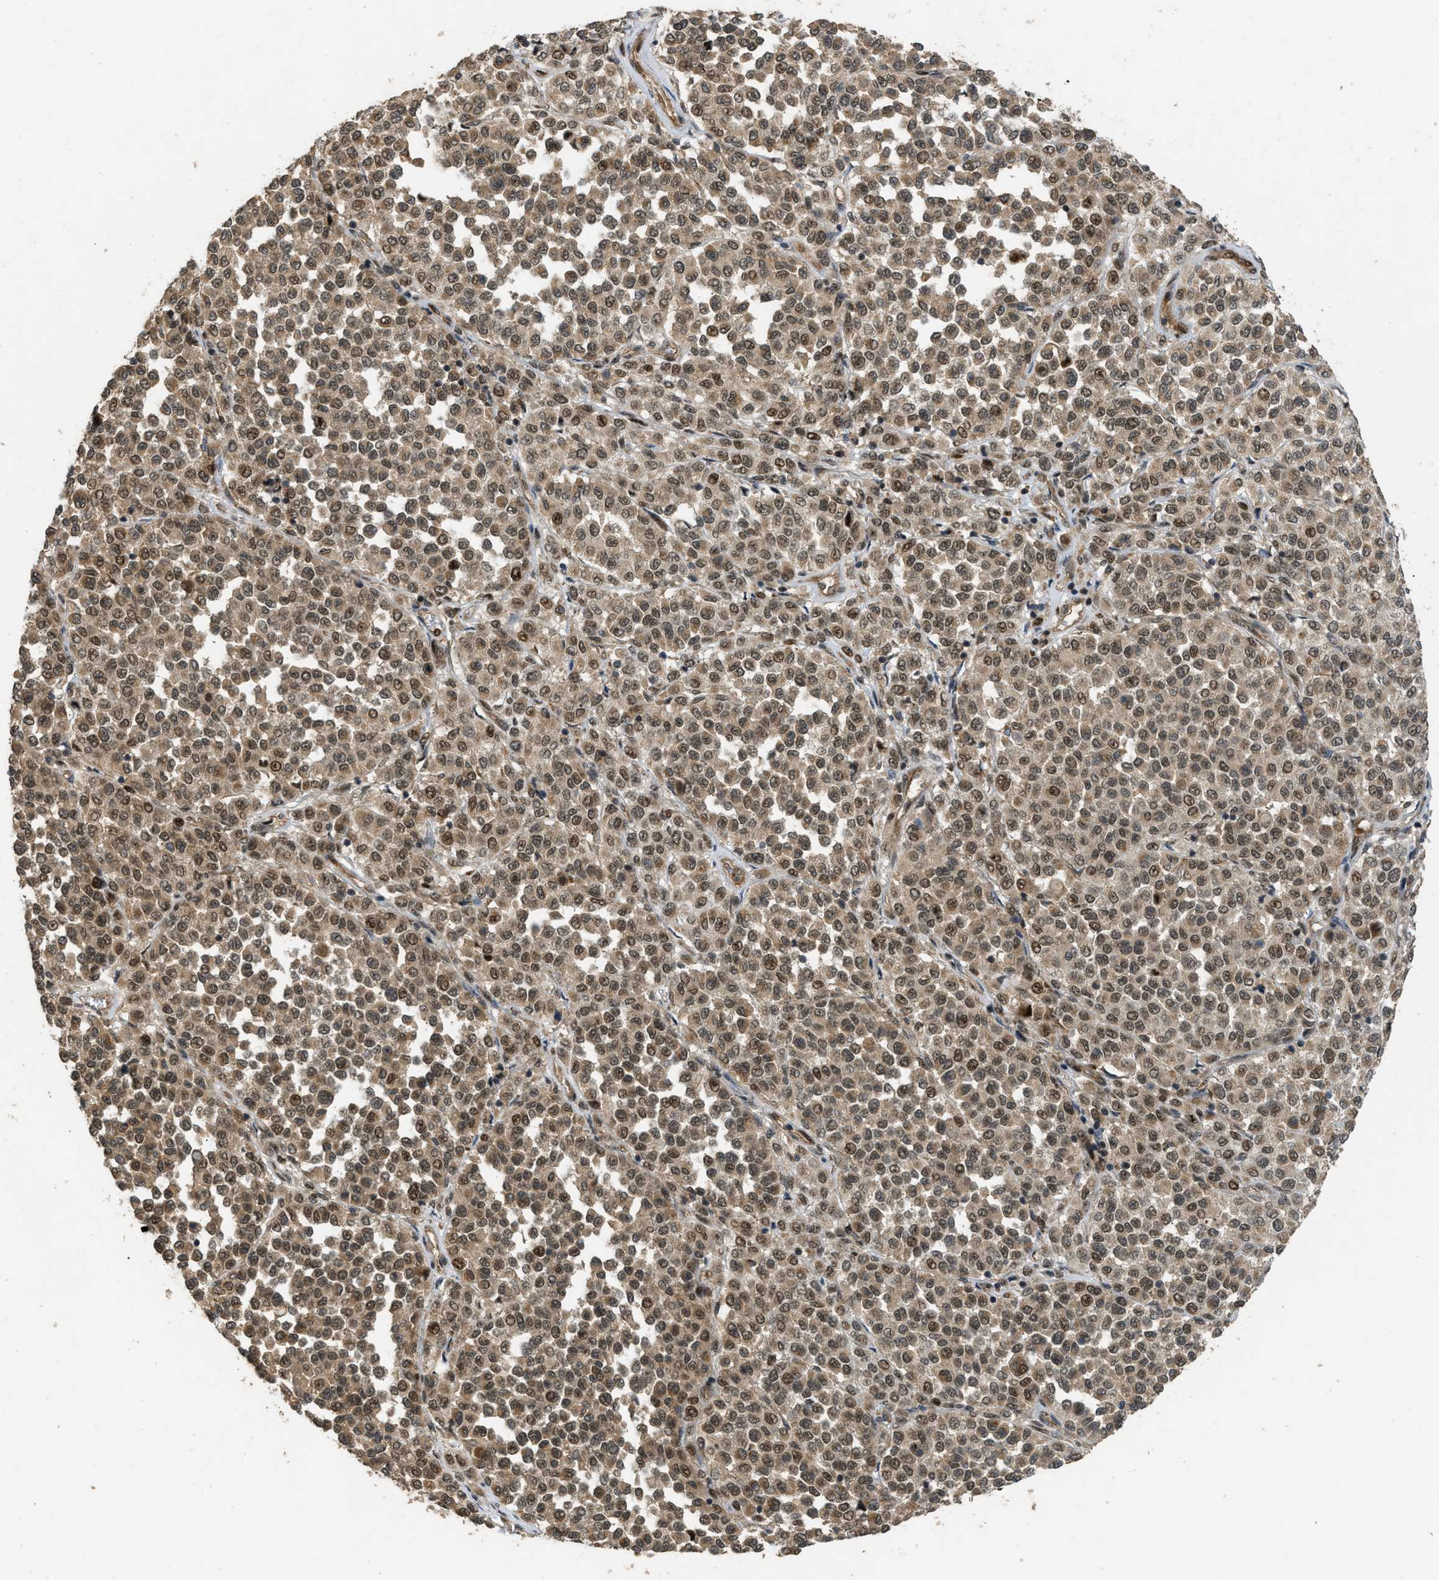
{"staining": {"intensity": "moderate", "quantity": ">75%", "location": "cytoplasmic/membranous,nuclear"}, "tissue": "melanoma", "cell_type": "Tumor cells", "image_type": "cancer", "snomed": [{"axis": "morphology", "description": "Malignant melanoma, Metastatic site"}, {"axis": "topography", "description": "Pancreas"}], "caption": "Melanoma tissue exhibits moderate cytoplasmic/membranous and nuclear staining in about >75% of tumor cells, visualized by immunohistochemistry. (IHC, brightfield microscopy, high magnification).", "gene": "GET1", "patient": {"sex": "female", "age": 30}}